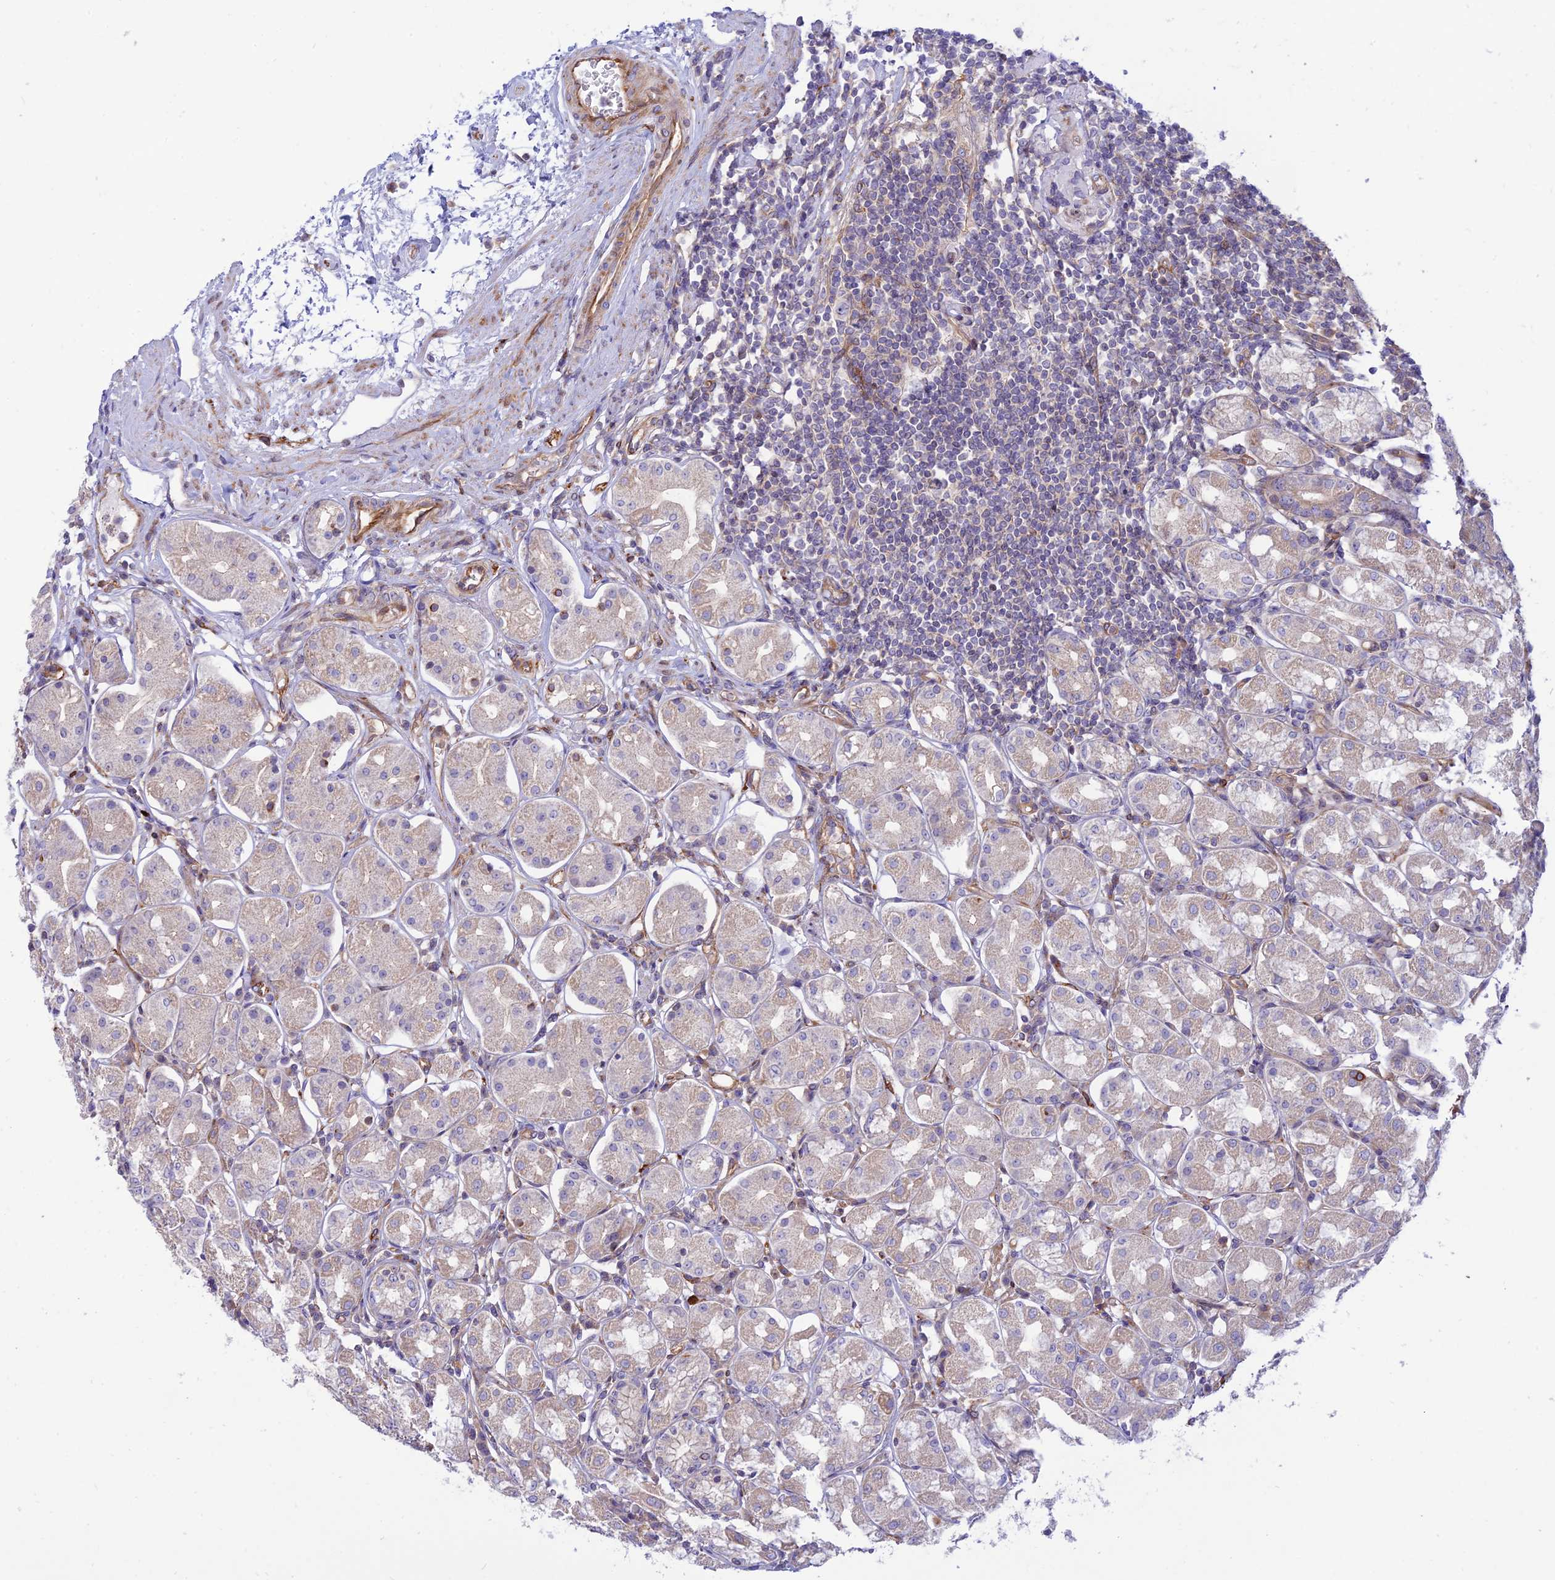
{"staining": {"intensity": "weak", "quantity": "25%-75%", "location": "cytoplasmic/membranous"}, "tissue": "stomach", "cell_type": "Glandular cells", "image_type": "normal", "snomed": [{"axis": "morphology", "description": "Normal tissue, NOS"}, {"axis": "topography", "description": "Stomach"}, {"axis": "topography", "description": "Stomach, lower"}], "caption": "Immunohistochemical staining of benign stomach displays weak cytoplasmic/membranous protein positivity in about 25%-75% of glandular cells.", "gene": "KCNAB1", "patient": {"sex": "female", "age": 56}}